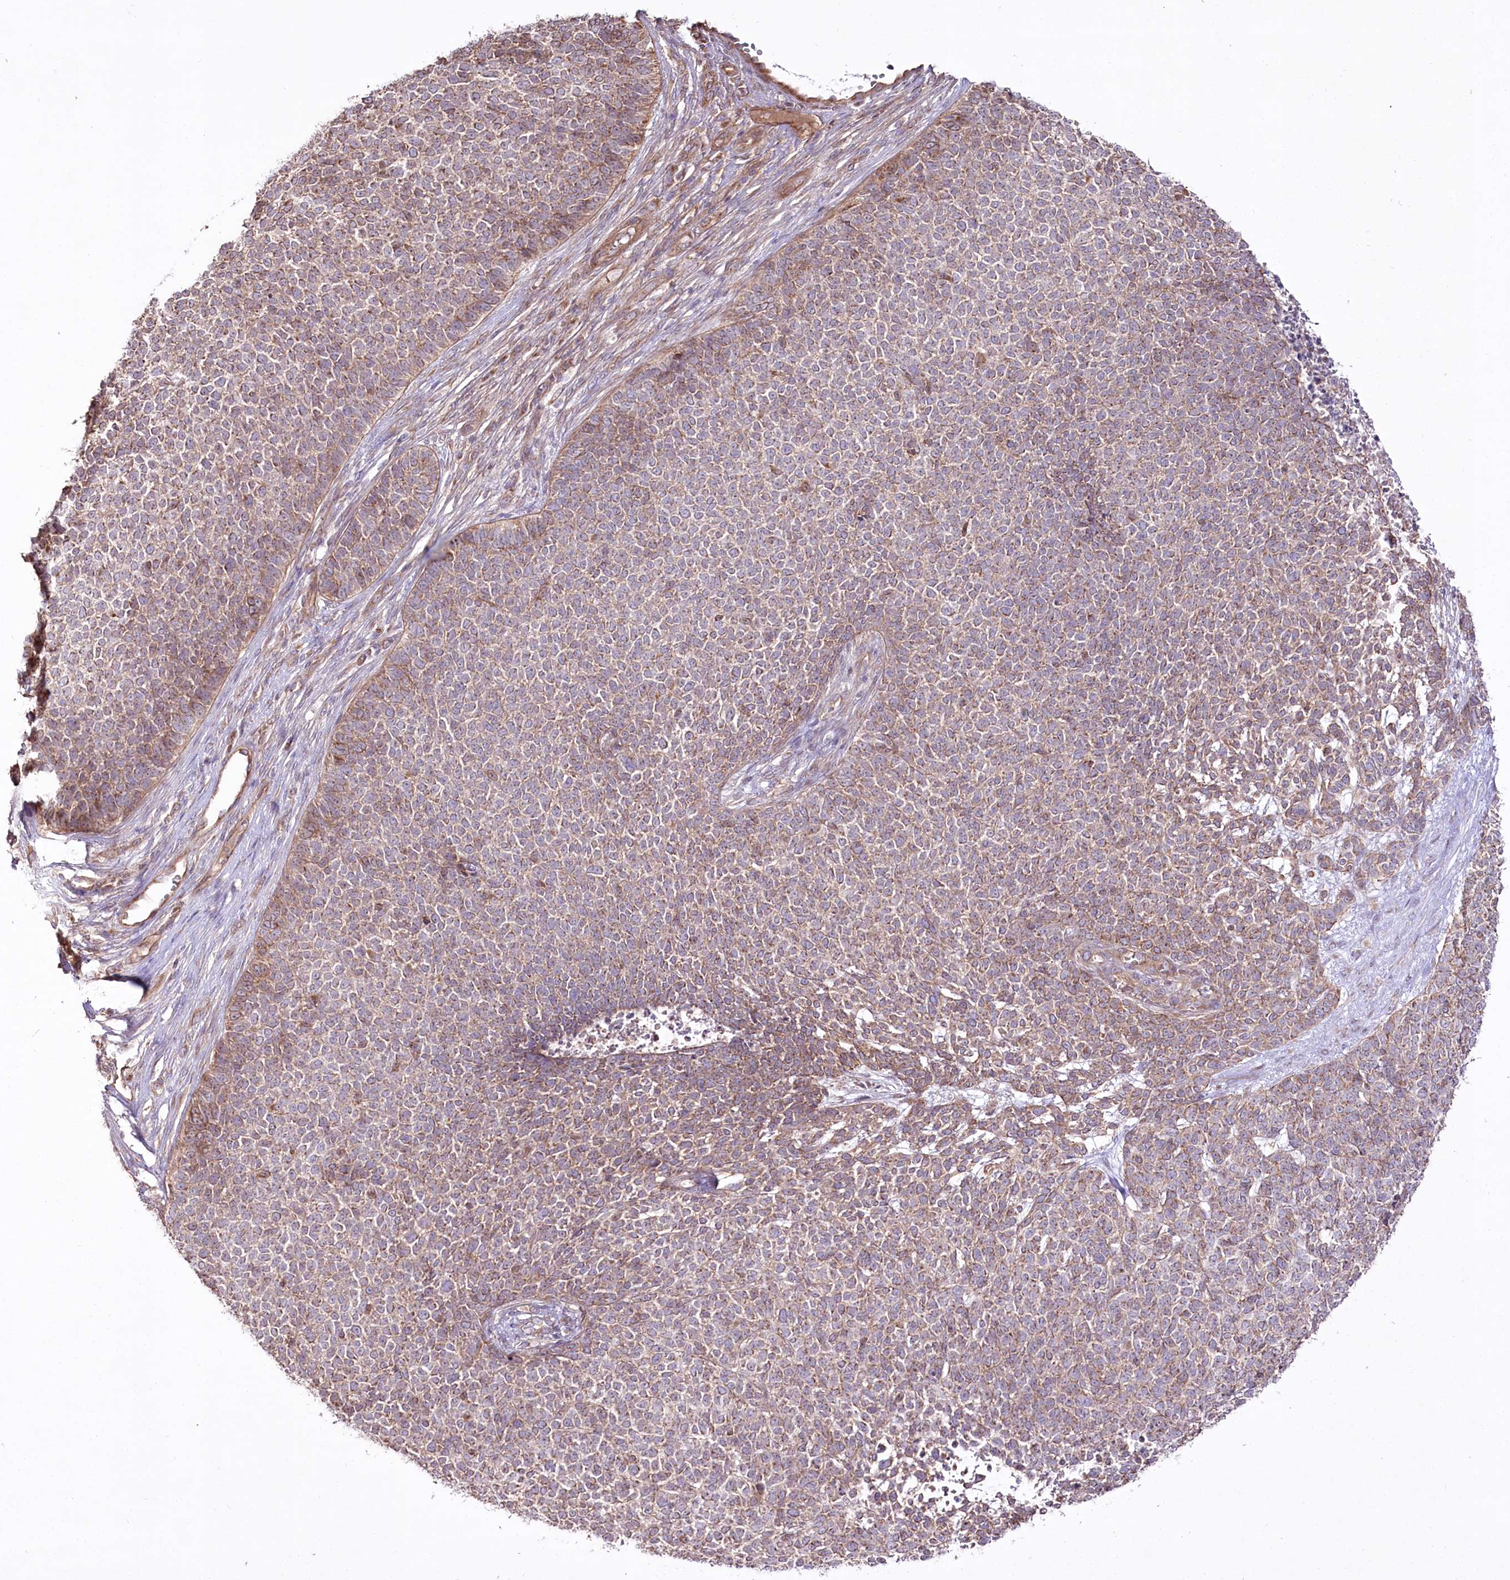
{"staining": {"intensity": "moderate", "quantity": ">75%", "location": "cytoplasmic/membranous"}, "tissue": "skin cancer", "cell_type": "Tumor cells", "image_type": "cancer", "snomed": [{"axis": "morphology", "description": "Basal cell carcinoma"}, {"axis": "topography", "description": "Skin"}], "caption": "Immunohistochemical staining of human skin cancer (basal cell carcinoma) displays moderate cytoplasmic/membranous protein staining in approximately >75% of tumor cells.", "gene": "REXO2", "patient": {"sex": "female", "age": 84}}